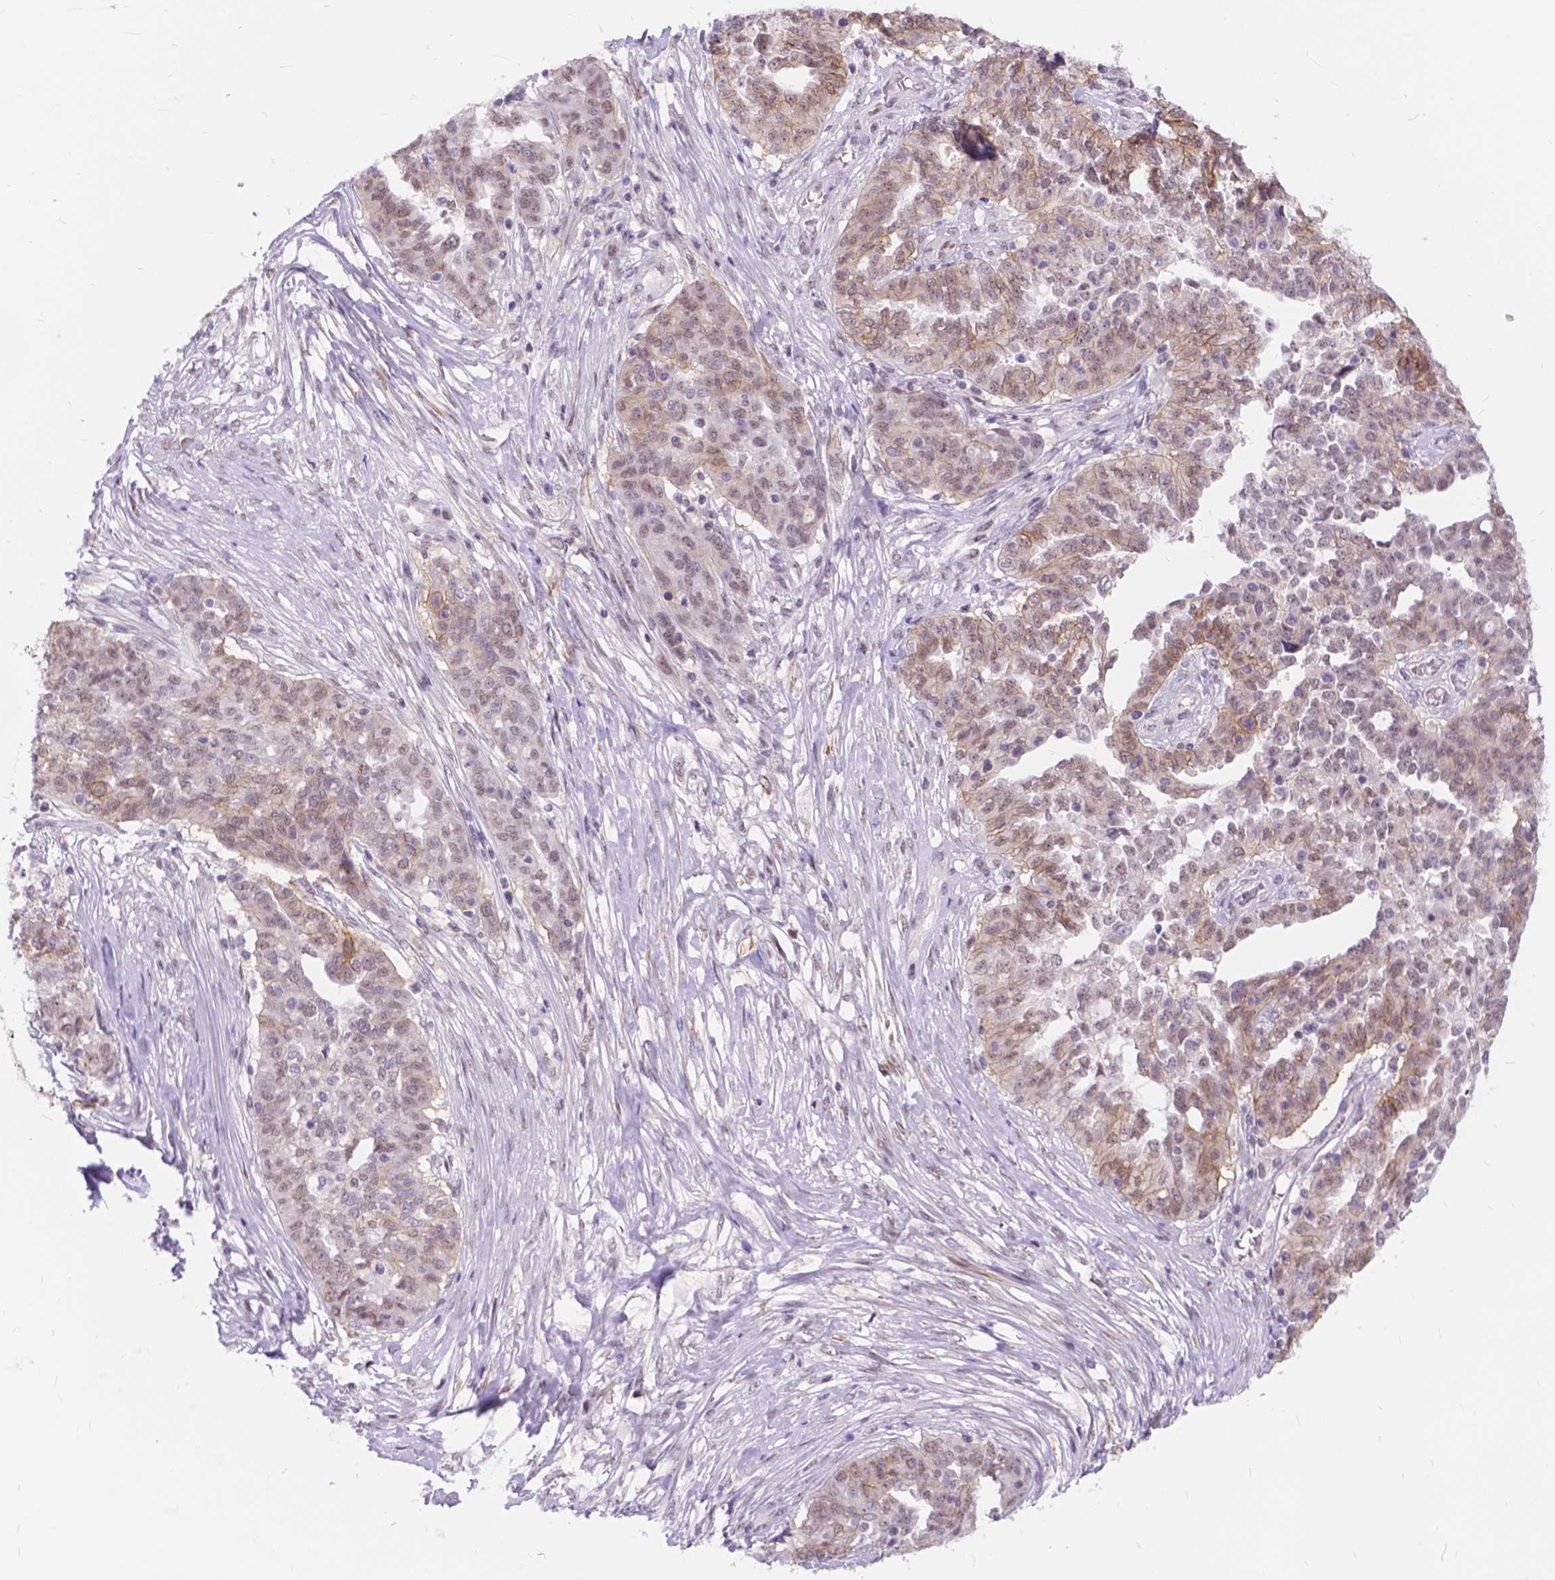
{"staining": {"intensity": "moderate", "quantity": "25%-75%", "location": "cytoplasmic/membranous"}, "tissue": "ovarian cancer", "cell_type": "Tumor cells", "image_type": "cancer", "snomed": [{"axis": "morphology", "description": "Cystadenocarcinoma, serous, NOS"}, {"axis": "topography", "description": "Ovary"}], "caption": "Human ovarian cancer stained with a protein marker demonstrates moderate staining in tumor cells.", "gene": "MAN2C1", "patient": {"sex": "female", "age": 67}}